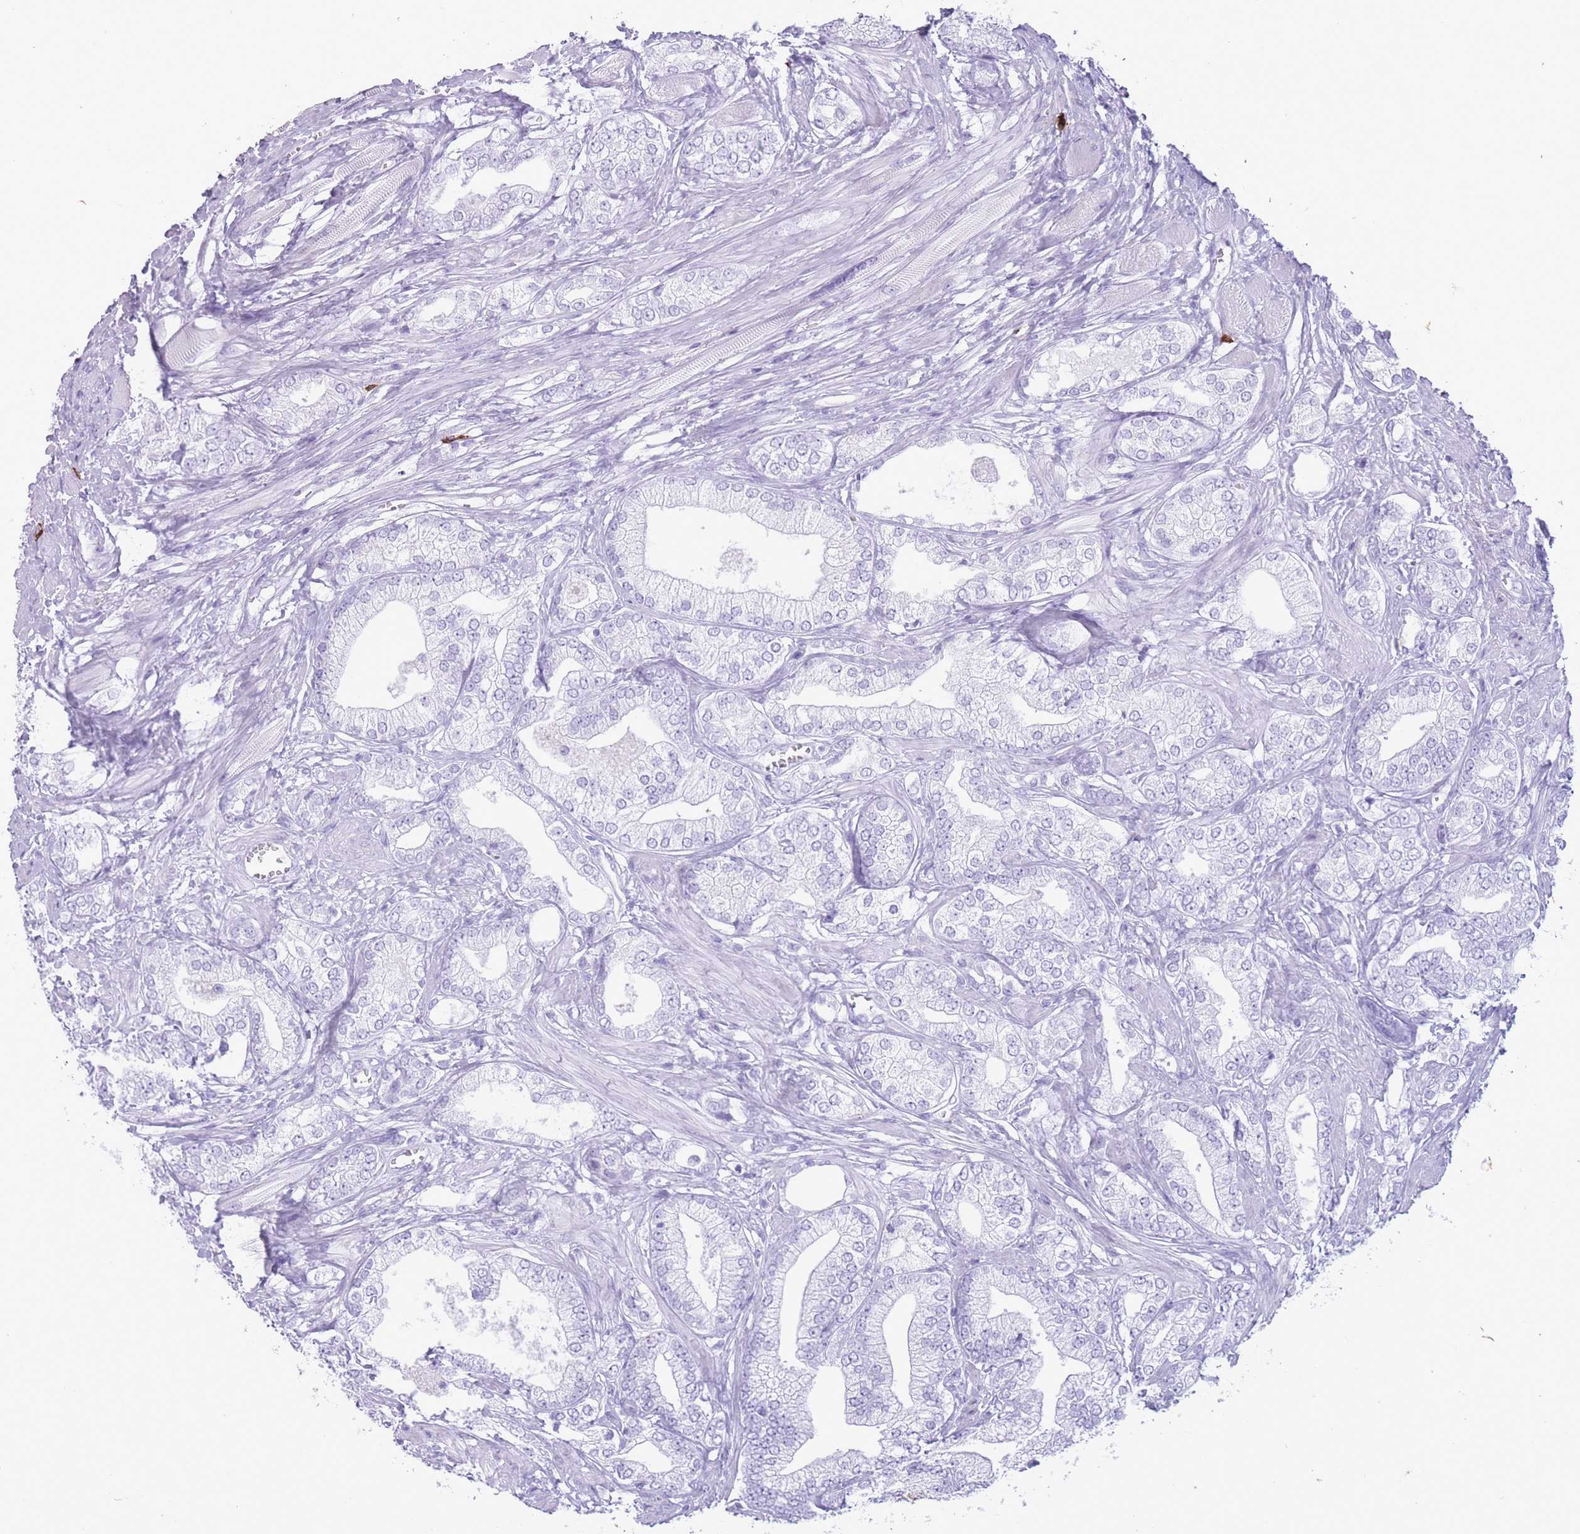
{"staining": {"intensity": "negative", "quantity": "none", "location": "none"}, "tissue": "prostate cancer", "cell_type": "Tumor cells", "image_type": "cancer", "snomed": [{"axis": "morphology", "description": "Adenocarcinoma, High grade"}, {"axis": "topography", "description": "Prostate"}], "caption": "DAB (3,3'-diaminobenzidine) immunohistochemical staining of human prostate cancer demonstrates no significant expression in tumor cells. Brightfield microscopy of IHC stained with DAB (3,3'-diaminobenzidine) (brown) and hematoxylin (blue), captured at high magnification.", "gene": "OR4F21", "patient": {"sex": "male", "age": 50}}